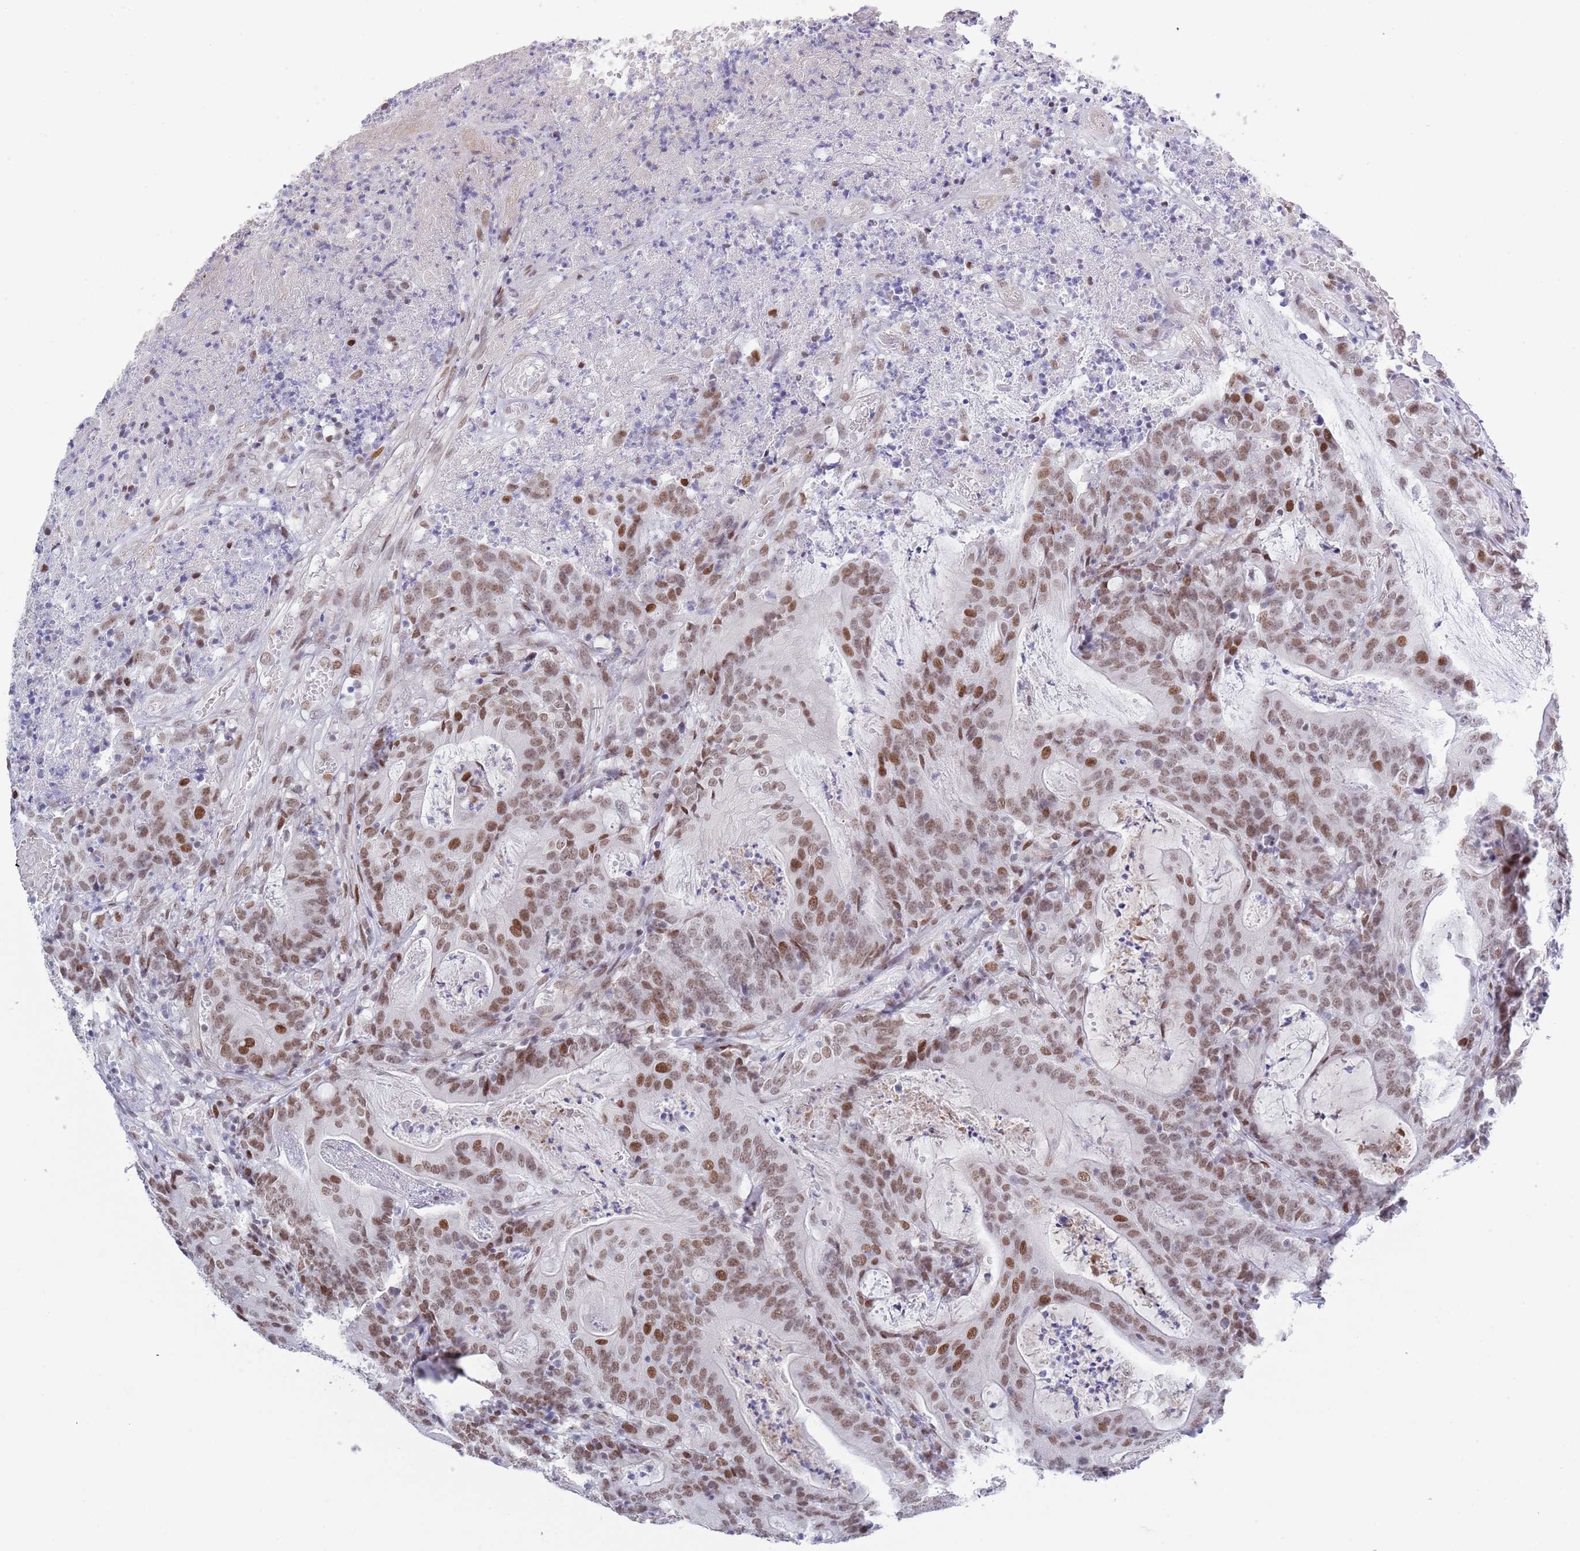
{"staining": {"intensity": "moderate", "quantity": ">75%", "location": "nuclear"}, "tissue": "colorectal cancer", "cell_type": "Tumor cells", "image_type": "cancer", "snomed": [{"axis": "morphology", "description": "Adenocarcinoma, NOS"}, {"axis": "topography", "description": "Colon"}], "caption": "This micrograph shows colorectal cancer (adenocarcinoma) stained with immunohistochemistry (IHC) to label a protein in brown. The nuclear of tumor cells show moderate positivity for the protein. Nuclei are counter-stained blue.", "gene": "ZNF382", "patient": {"sex": "male", "age": 83}}